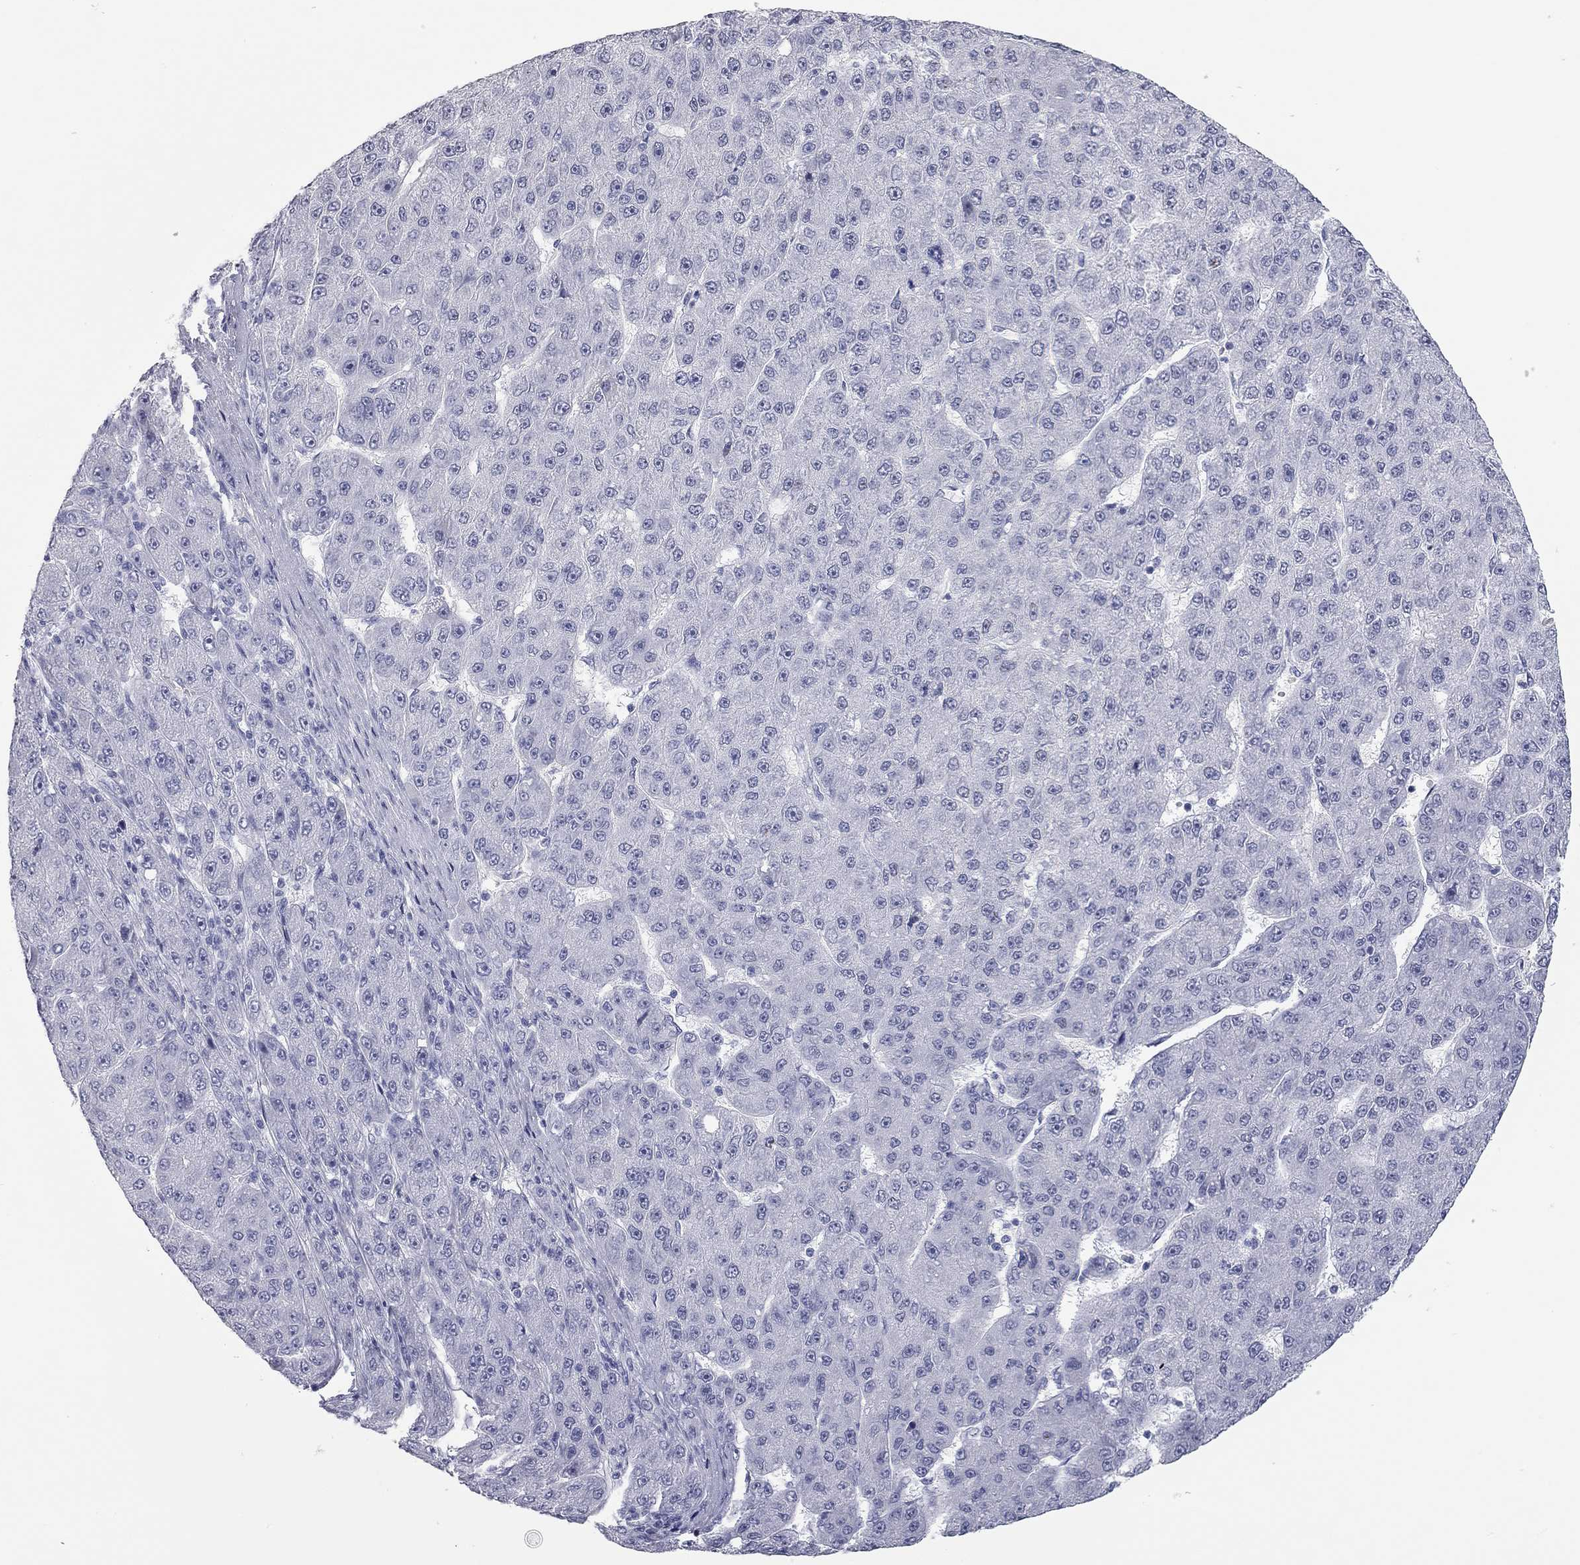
{"staining": {"intensity": "negative", "quantity": "none", "location": "none"}, "tissue": "liver cancer", "cell_type": "Tumor cells", "image_type": "cancer", "snomed": [{"axis": "morphology", "description": "Carcinoma, Hepatocellular, NOS"}, {"axis": "topography", "description": "Liver"}], "caption": "Tumor cells show no significant positivity in liver cancer (hepatocellular carcinoma).", "gene": "AK8", "patient": {"sex": "male", "age": 67}}